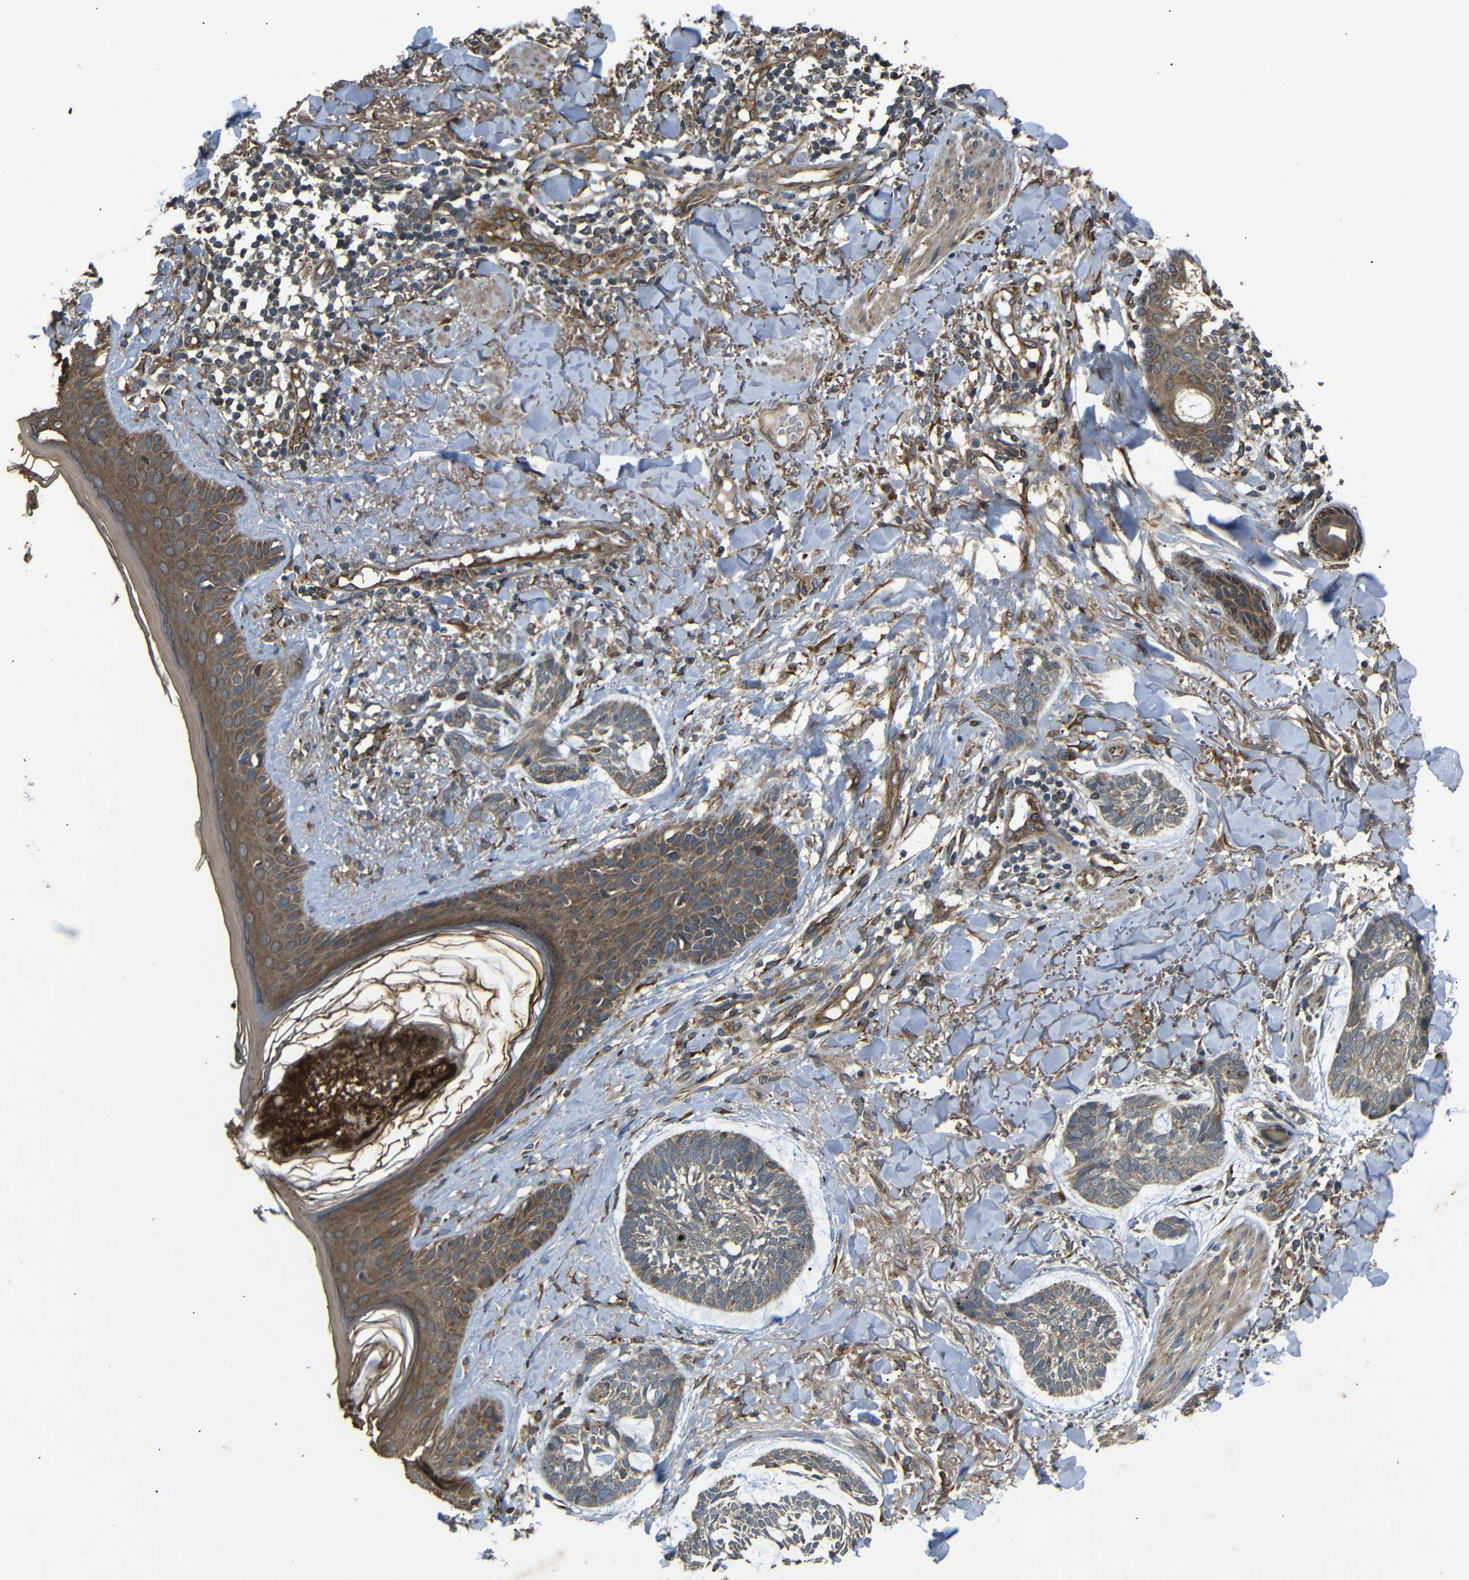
{"staining": {"intensity": "weak", "quantity": ">75%", "location": "cytoplasmic/membranous"}, "tissue": "skin cancer", "cell_type": "Tumor cells", "image_type": "cancer", "snomed": [{"axis": "morphology", "description": "Basal cell carcinoma"}, {"axis": "topography", "description": "Skin"}], "caption": "Immunohistochemical staining of skin basal cell carcinoma displays weak cytoplasmic/membranous protein staining in approximately >75% of tumor cells. (DAB IHC, brown staining for protein, blue staining for nuclei).", "gene": "TRPC1", "patient": {"sex": "male", "age": 43}}